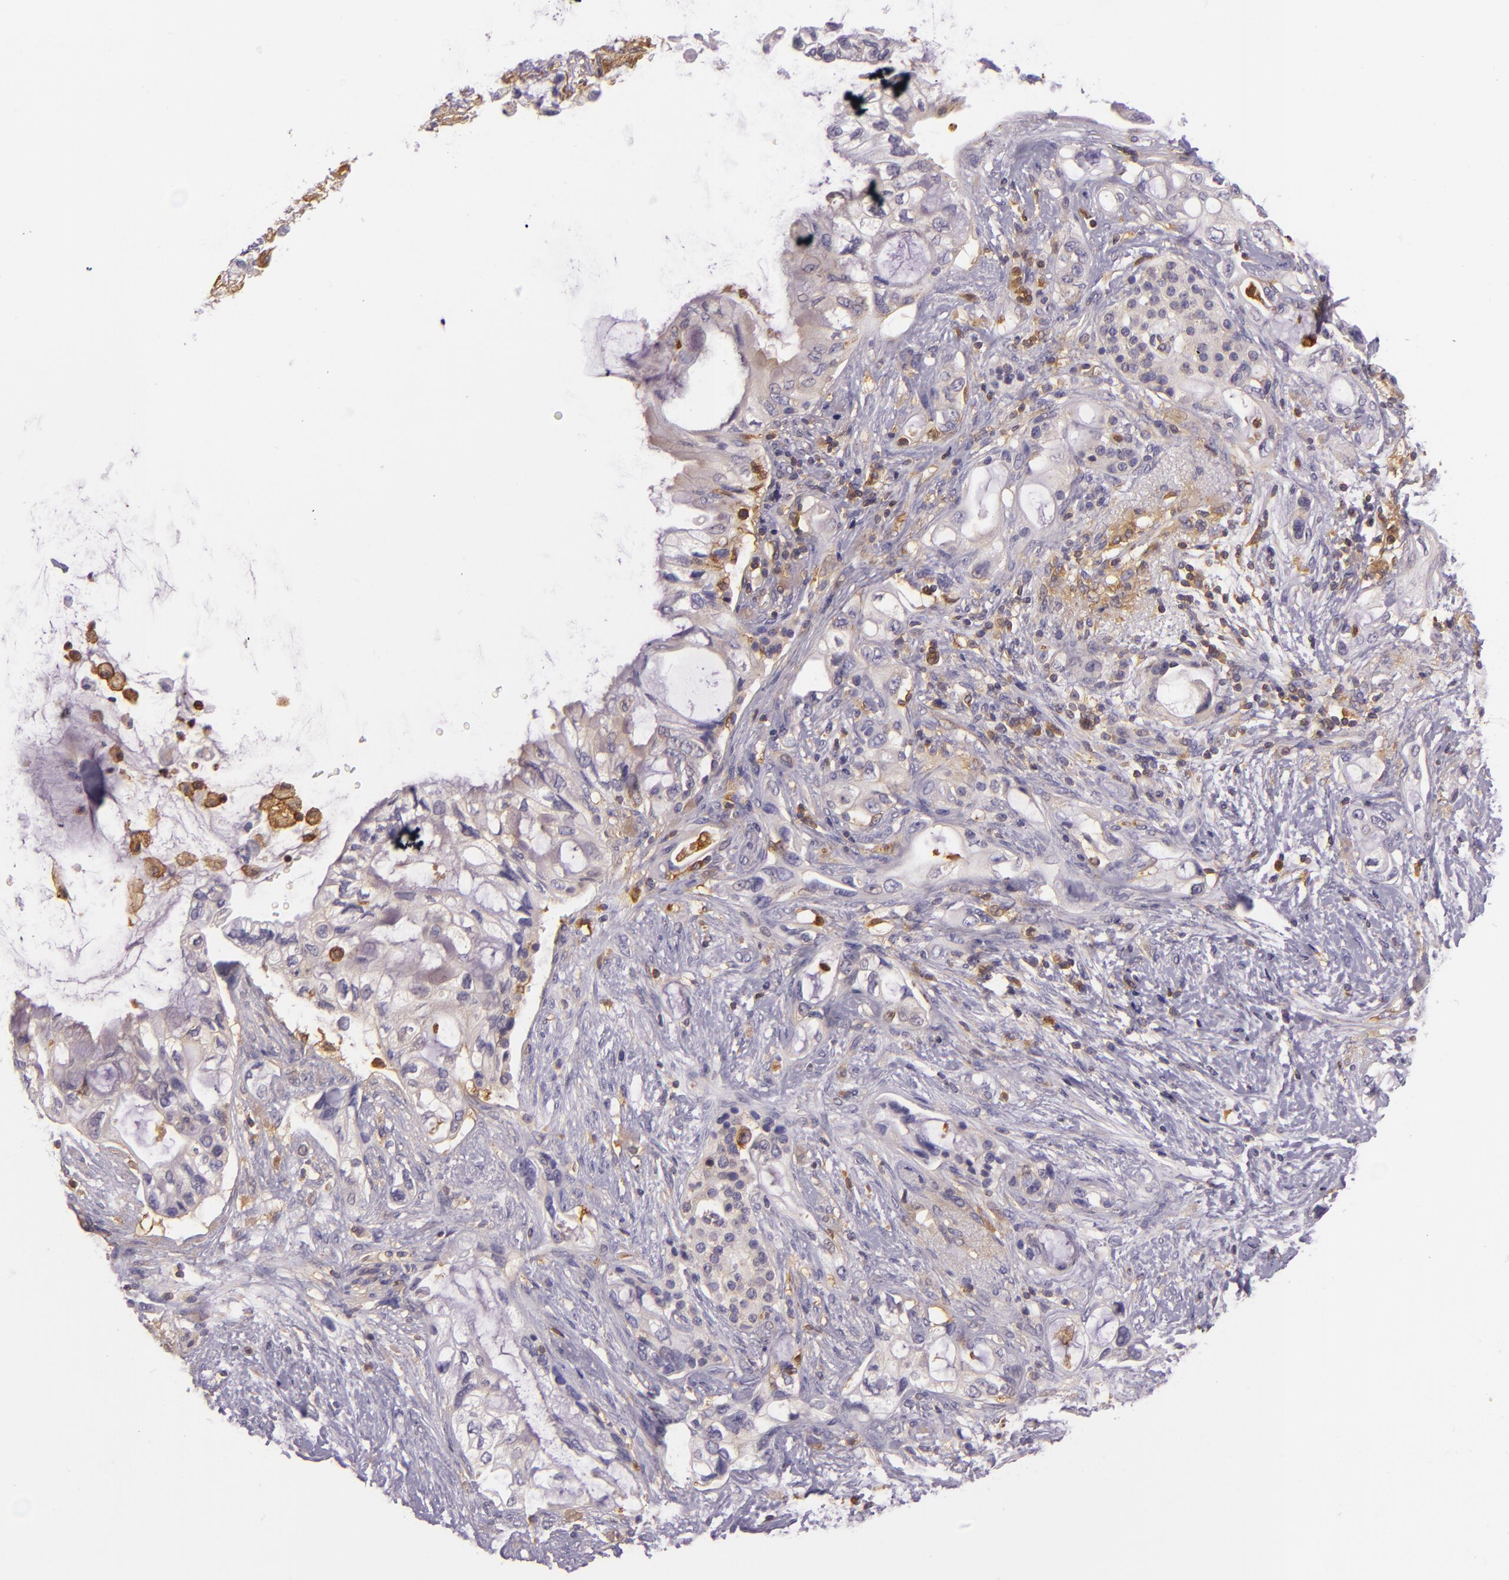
{"staining": {"intensity": "weak", "quantity": "25%-75%", "location": "cytoplasmic/membranous"}, "tissue": "pancreatic cancer", "cell_type": "Tumor cells", "image_type": "cancer", "snomed": [{"axis": "morphology", "description": "Adenocarcinoma, NOS"}, {"axis": "topography", "description": "Pancreas"}], "caption": "Adenocarcinoma (pancreatic) tissue shows weak cytoplasmic/membranous expression in about 25%-75% of tumor cells, visualized by immunohistochemistry. (Stains: DAB (3,3'-diaminobenzidine) in brown, nuclei in blue, Microscopy: brightfield microscopy at high magnification).", "gene": "TLN1", "patient": {"sex": "female", "age": 70}}